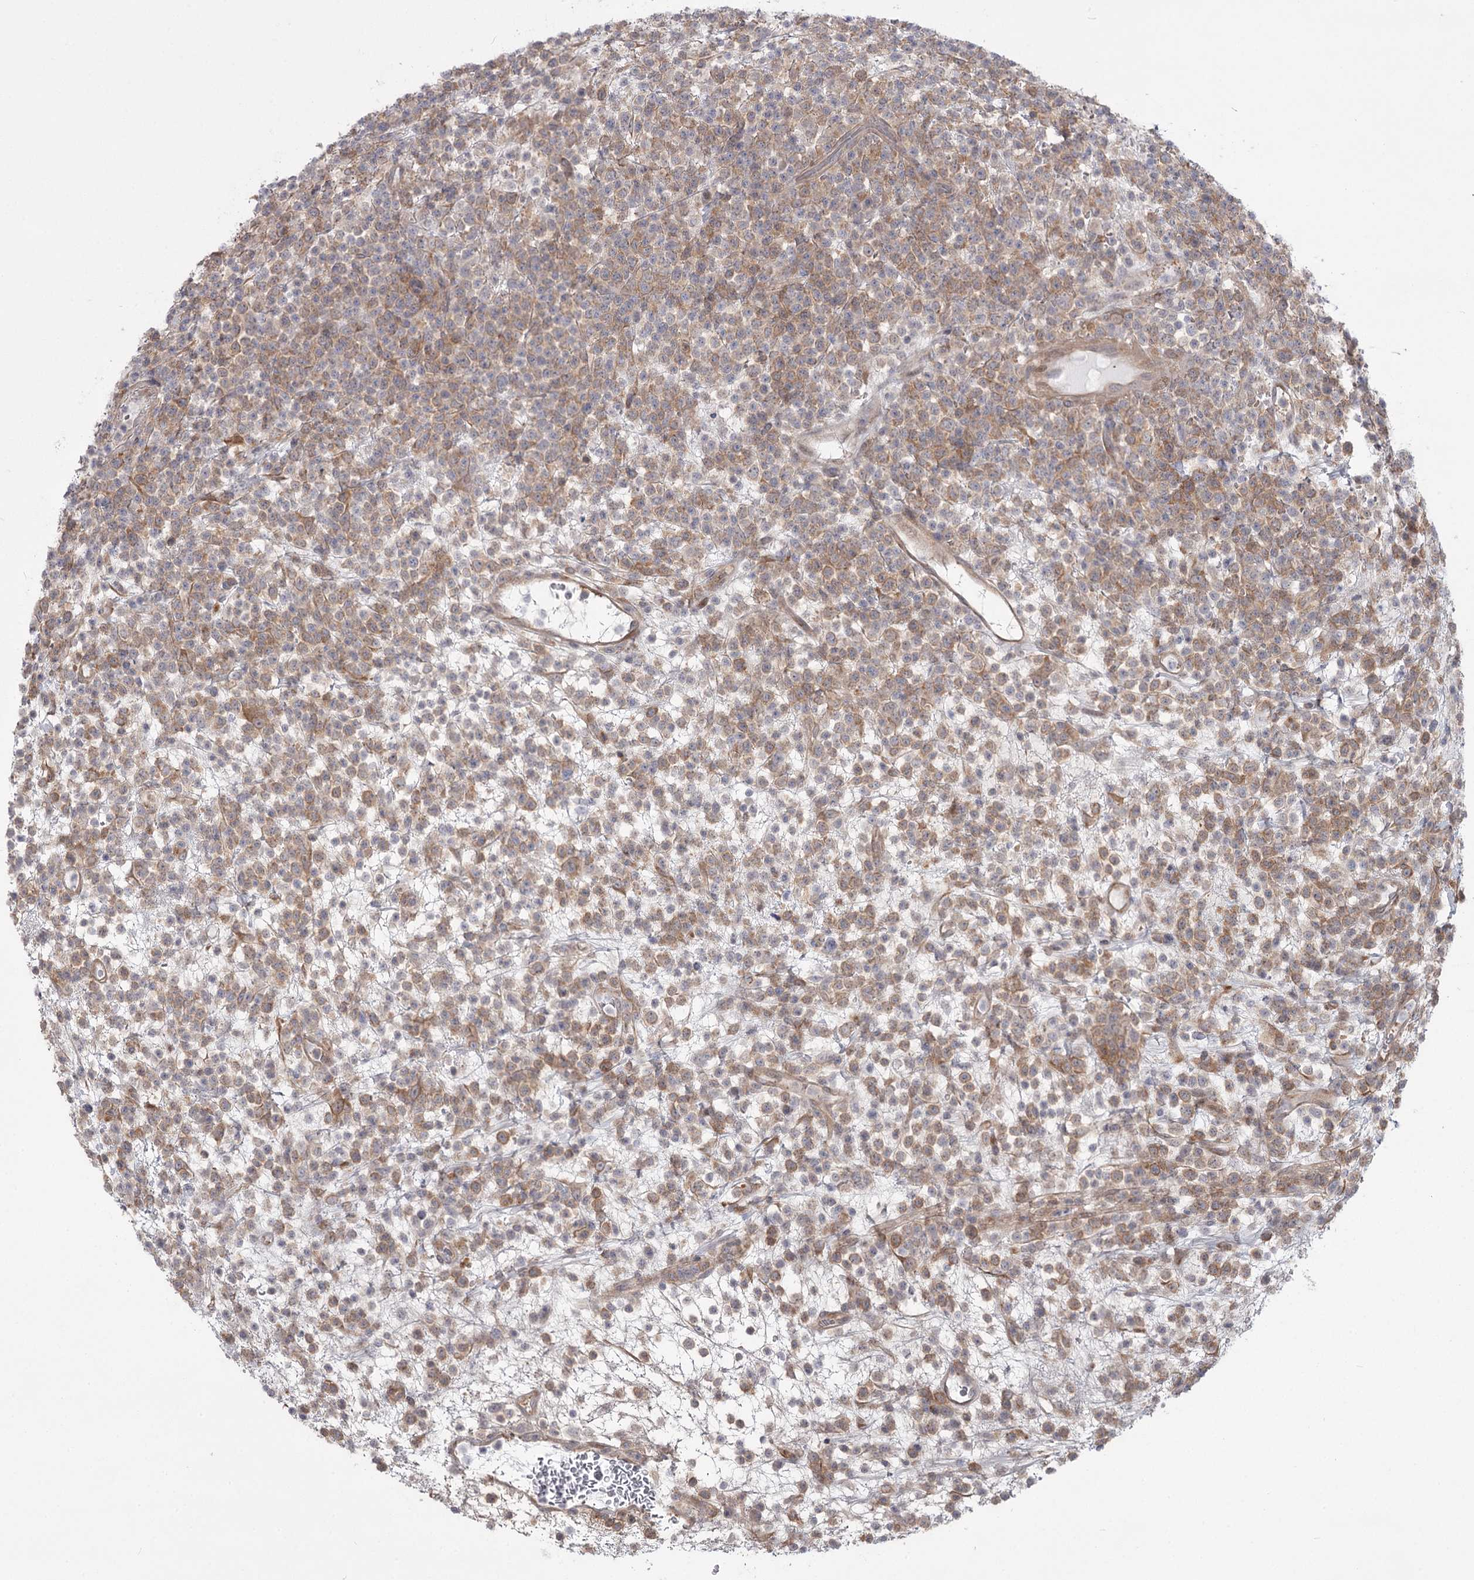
{"staining": {"intensity": "weak", "quantity": ">75%", "location": "cytoplasmic/membranous"}, "tissue": "lymphoma", "cell_type": "Tumor cells", "image_type": "cancer", "snomed": [{"axis": "morphology", "description": "Malignant lymphoma, non-Hodgkin's type, High grade"}, {"axis": "topography", "description": "Colon"}], "caption": "Immunohistochemistry (IHC) (DAB (3,3'-diaminobenzidine)) staining of lymphoma reveals weak cytoplasmic/membranous protein positivity in about >75% of tumor cells.", "gene": "CCNG2", "patient": {"sex": "female", "age": 53}}